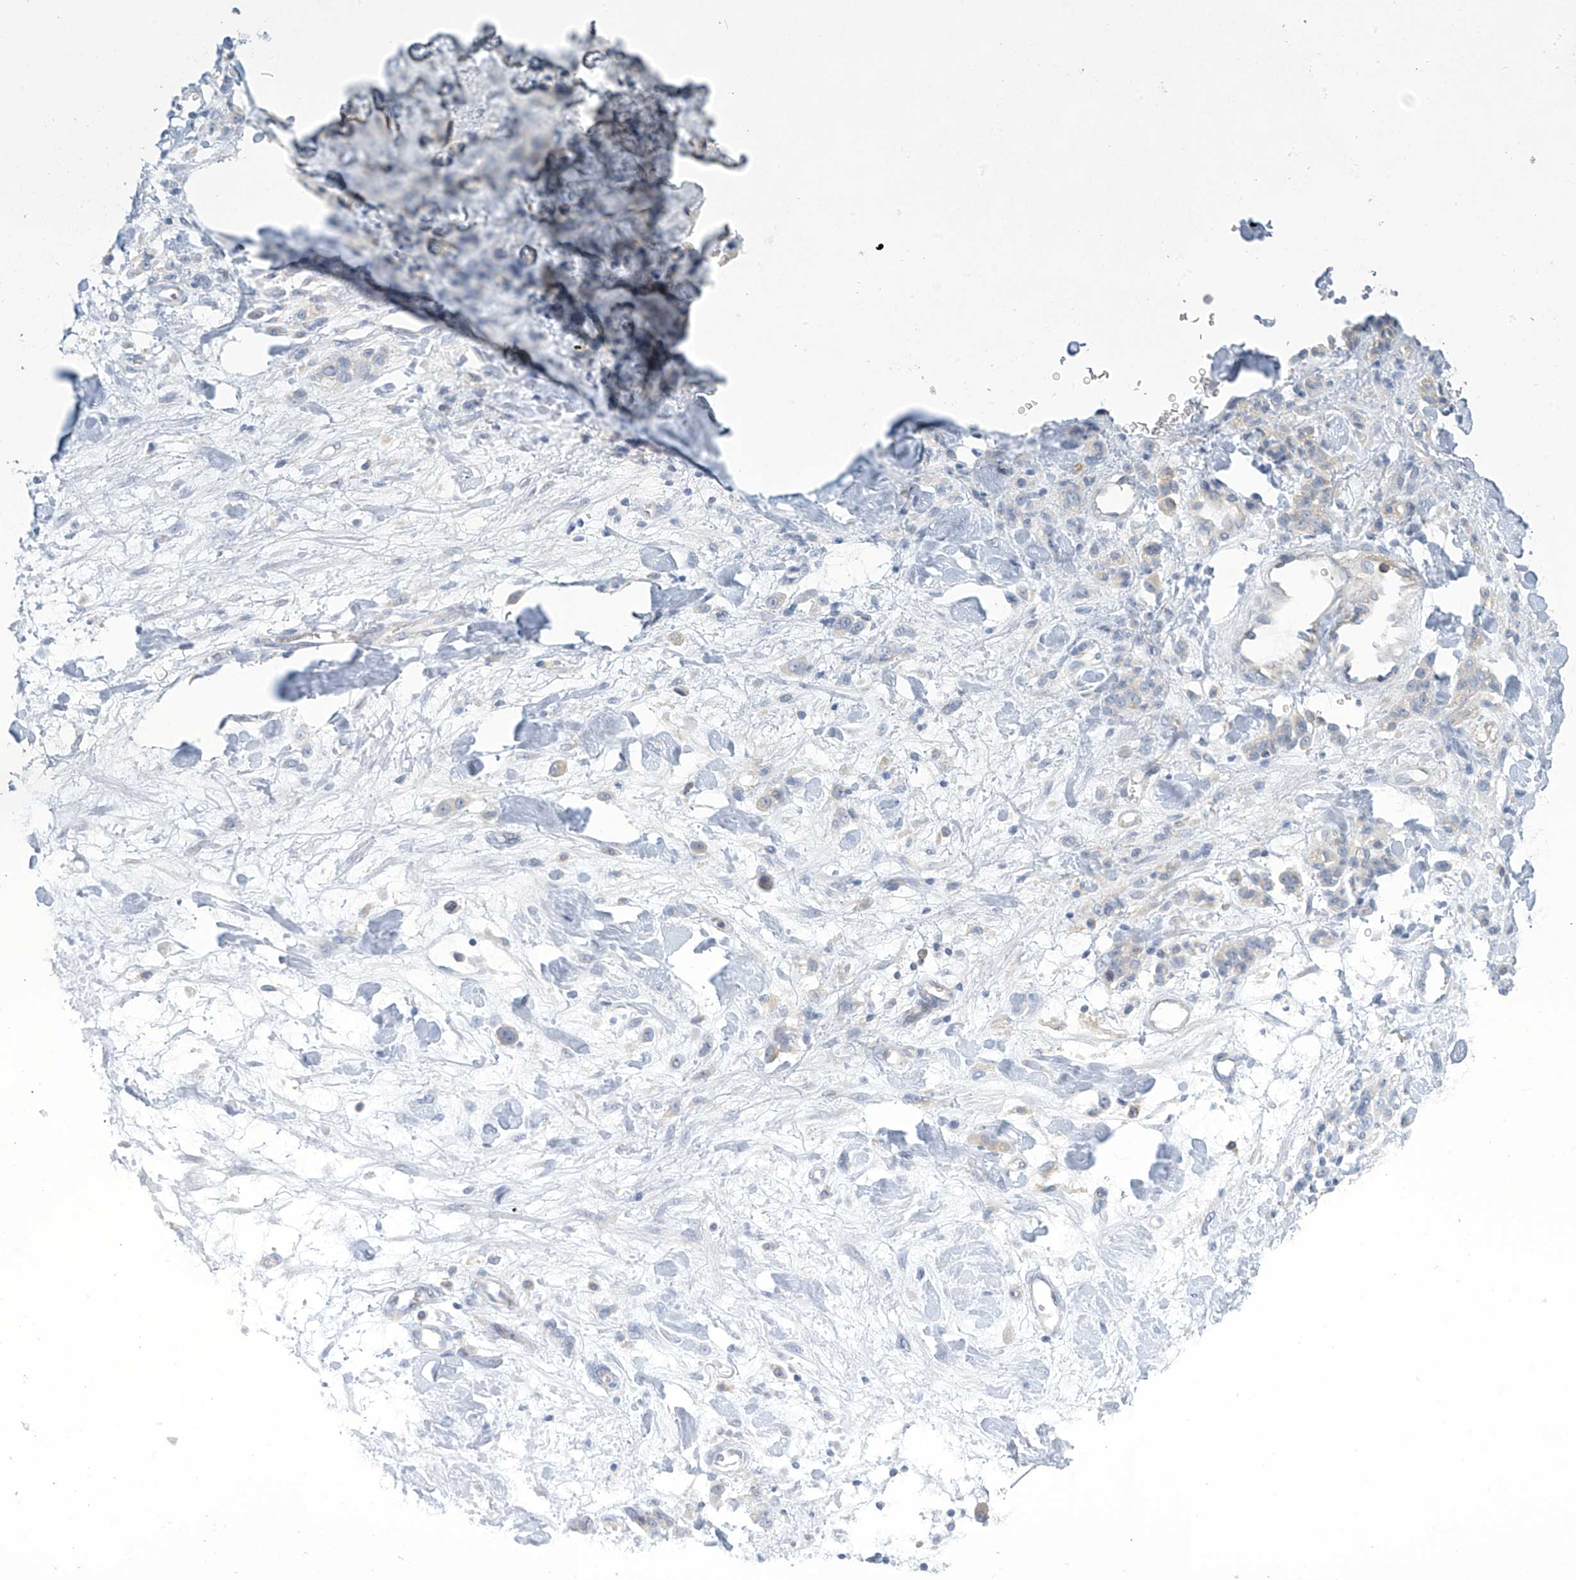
{"staining": {"intensity": "negative", "quantity": "none", "location": "none"}, "tissue": "stomach cancer", "cell_type": "Tumor cells", "image_type": "cancer", "snomed": [{"axis": "morphology", "description": "Normal tissue, NOS"}, {"axis": "morphology", "description": "Adenocarcinoma, NOS"}, {"axis": "topography", "description": "Stomach"}], "caption": "High power microscopy micrograph of an immunohistochemistry (IHC) histopathology image of stomach cancer, revealing no significant staining in tumor cells.", "gene": "SLC6A12", "patient": {"sex": "male", "age": 82}}